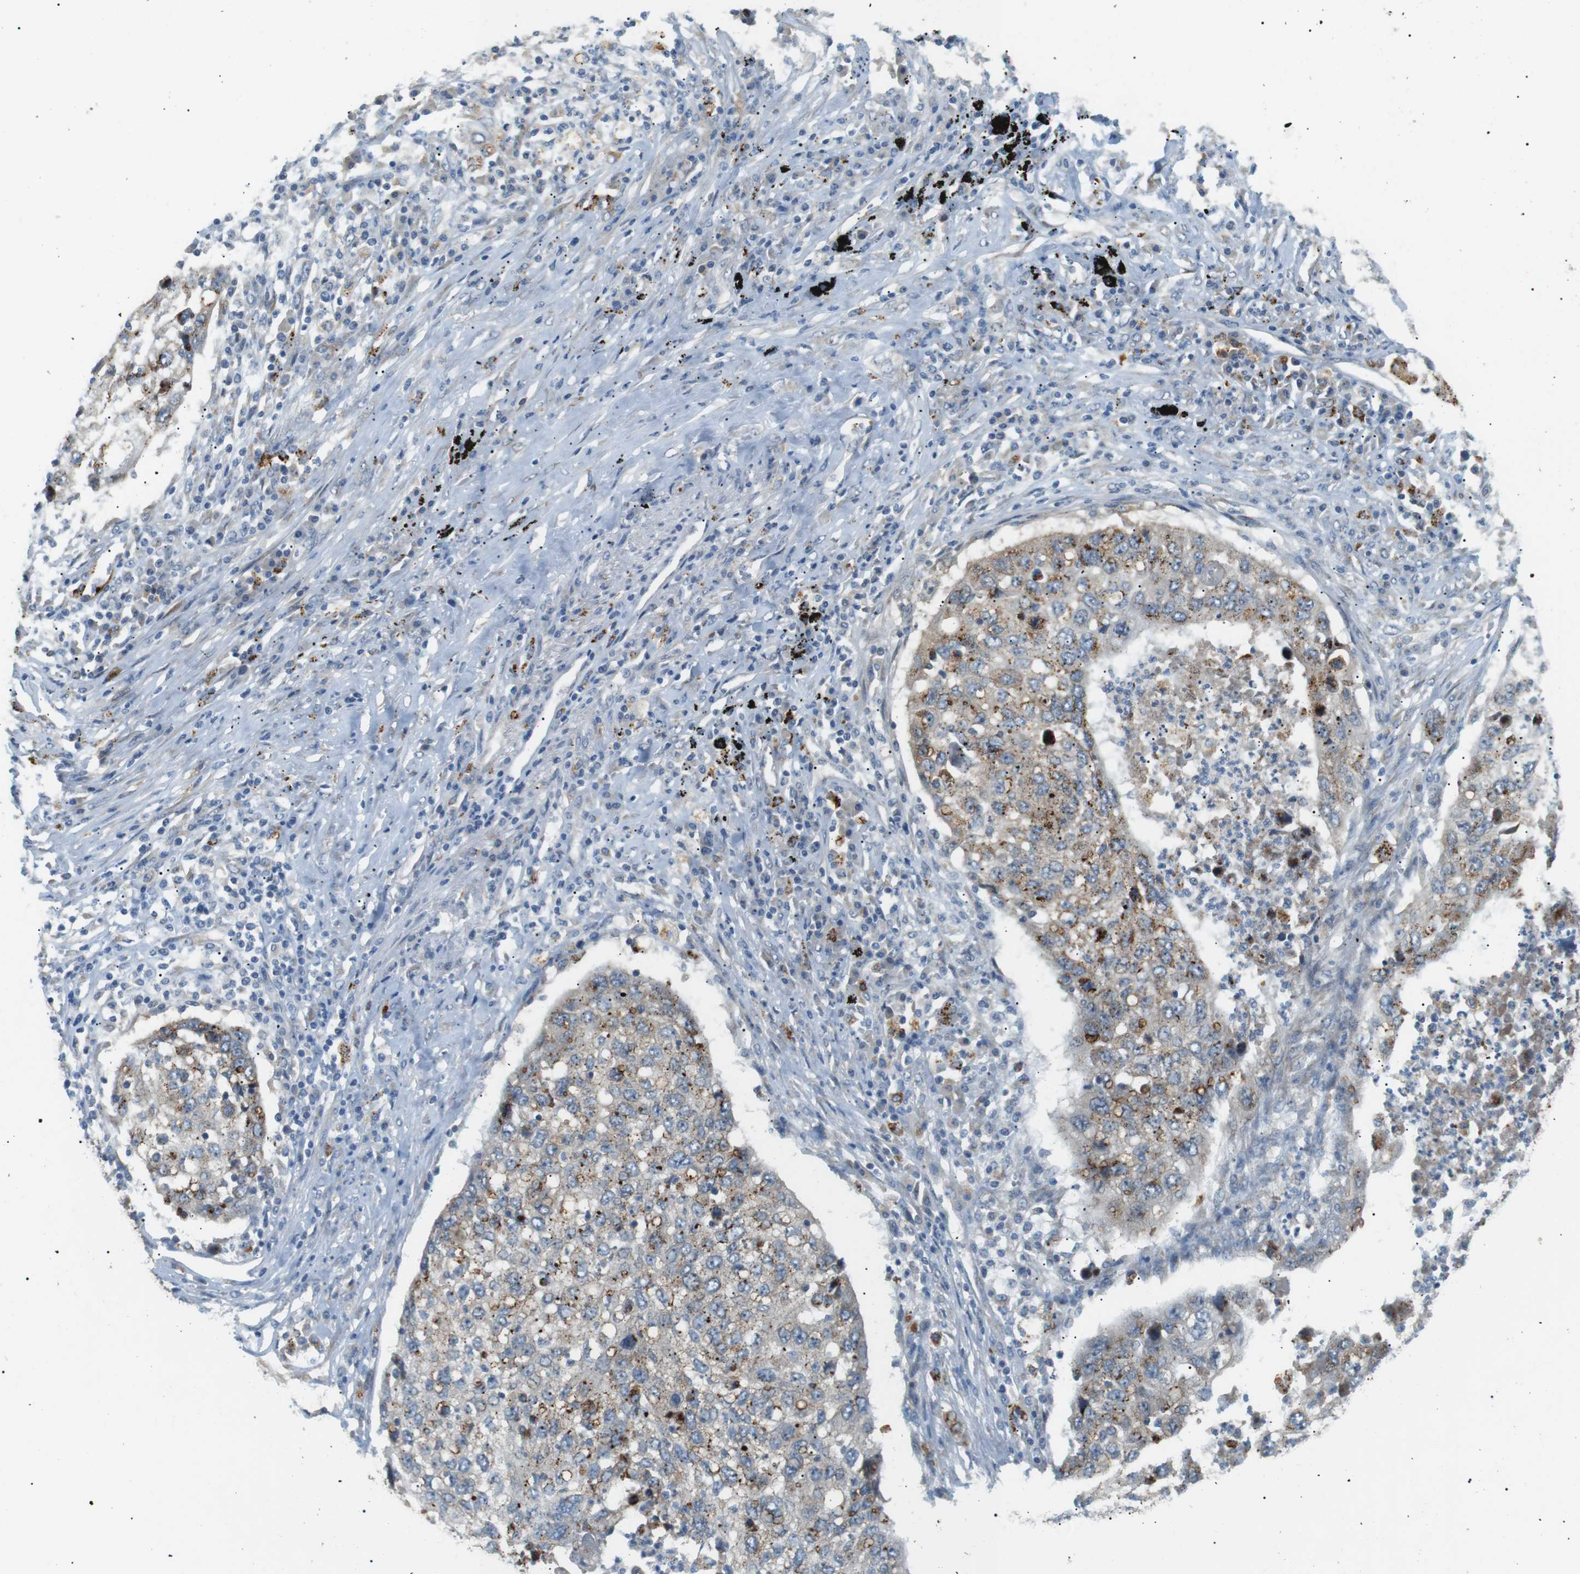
{"staining": {"intensity": "moderate", "quantity": "25%-75%", "location": "cytoplasmic/membranous"}, "tissue": "lung cancer", "cell_type": "Tumor cells", "image_type": "cancer", "snomed": [{"axis": "morphology", "description": "Squamous cell carcinoma, NOS"}, {"axis": "topography", "description": "Lung"}], "caption": "Immunohistochemistry image of human squamous cell carcinoma (lung) stained for a protein (brown), which displays medium levels of moderate cytoplasmic/membranous positivity in approximately 25%-75% of tumor cells.", "gene": "B4GALNT2", "patient": {"sex": "female", "age": 63}}